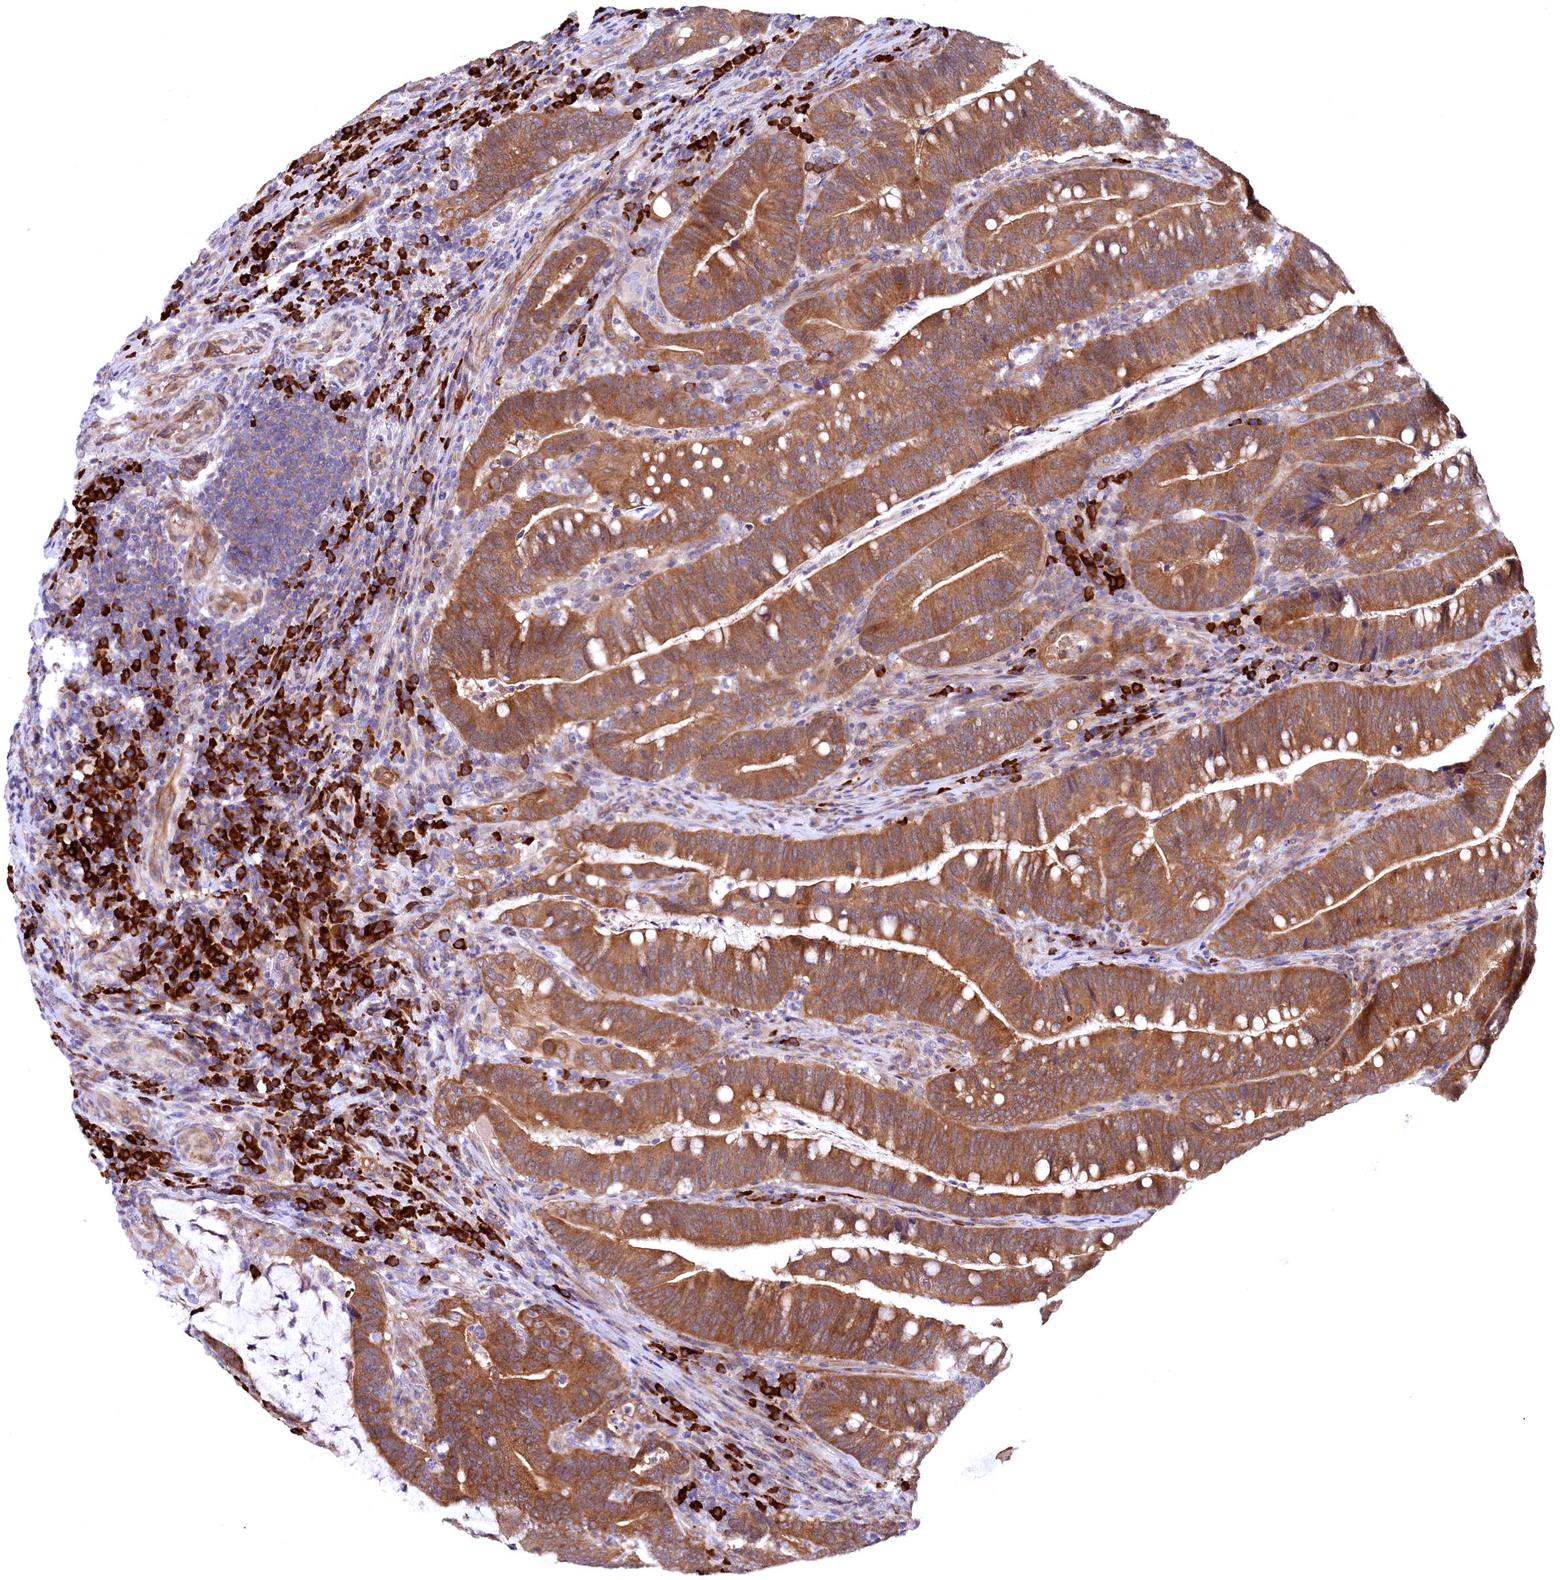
{"staining": {"intensity": "moderate", "quantity": ">75%", "location": "cytoplasmic/membranous"}, "tissue": "colorectal cancer", "cell_type": "Tumor cells", "image_type": "cancer", "snomed": [{"axis": "morphology", "description": "Adenocarcinoma, NOS"}, {"axis": "topography", "description": "Colon"}], "caption": "Brown immunohistochemical staining in human colorectal cancer reveals moderate cytoplasmic/membranous expression in approximately >75% of tumor cells. Ihc stains the protein in brown and the nuclei are stained blue.", "gene": "JPT2", "patient": {"sex": "female", "age": 66}}